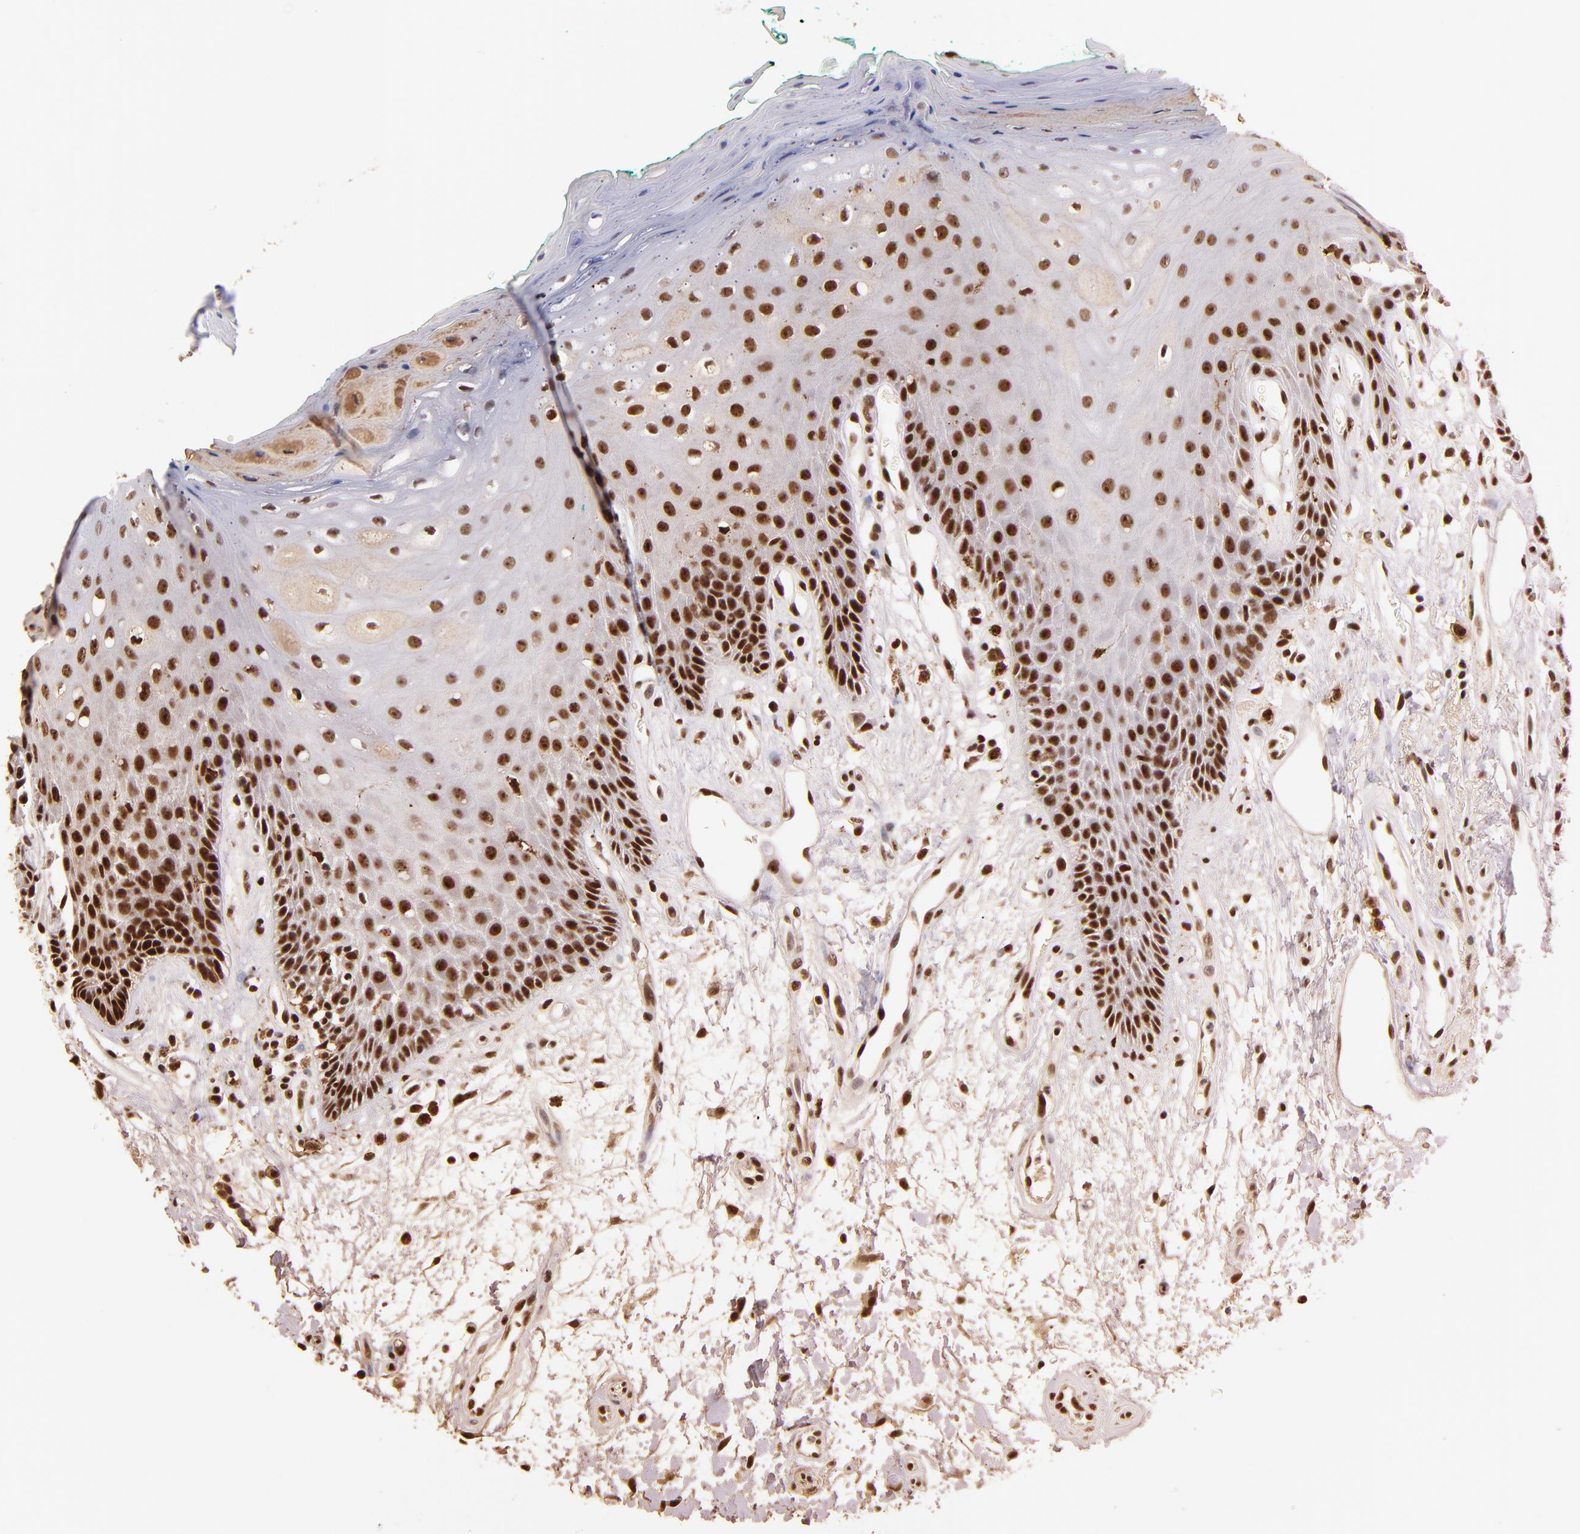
{"staining": {"intensity": "strong", "quantity": ">75%", "location": "nuclear"}, "tissue": "oral mucosa", "cell_type": "Squamous epithelial cells", "image_type": "normal", "snomed": [{"axis": "morphology", "description": "Normal tissue, NOS"}, {"axis": "morphology", "description": "Squamous cell carcinoma, NOS"}, {"axis": "topography", "description": "Skeletal muscle"}, {"axis": "topography", "description": "Oral tissue"}, {"axis": "topography", "description": "Head-Neck"}], "caption": "A micrograph of human oral mucosa stained for a protein reveals strong nuclear brown staining in squamous epithelial cells. (Brightfield microscopy of DAB IHC at high magnification).", "gene": "ZNF146", "patient": {"sex": "female", "age": 84}}